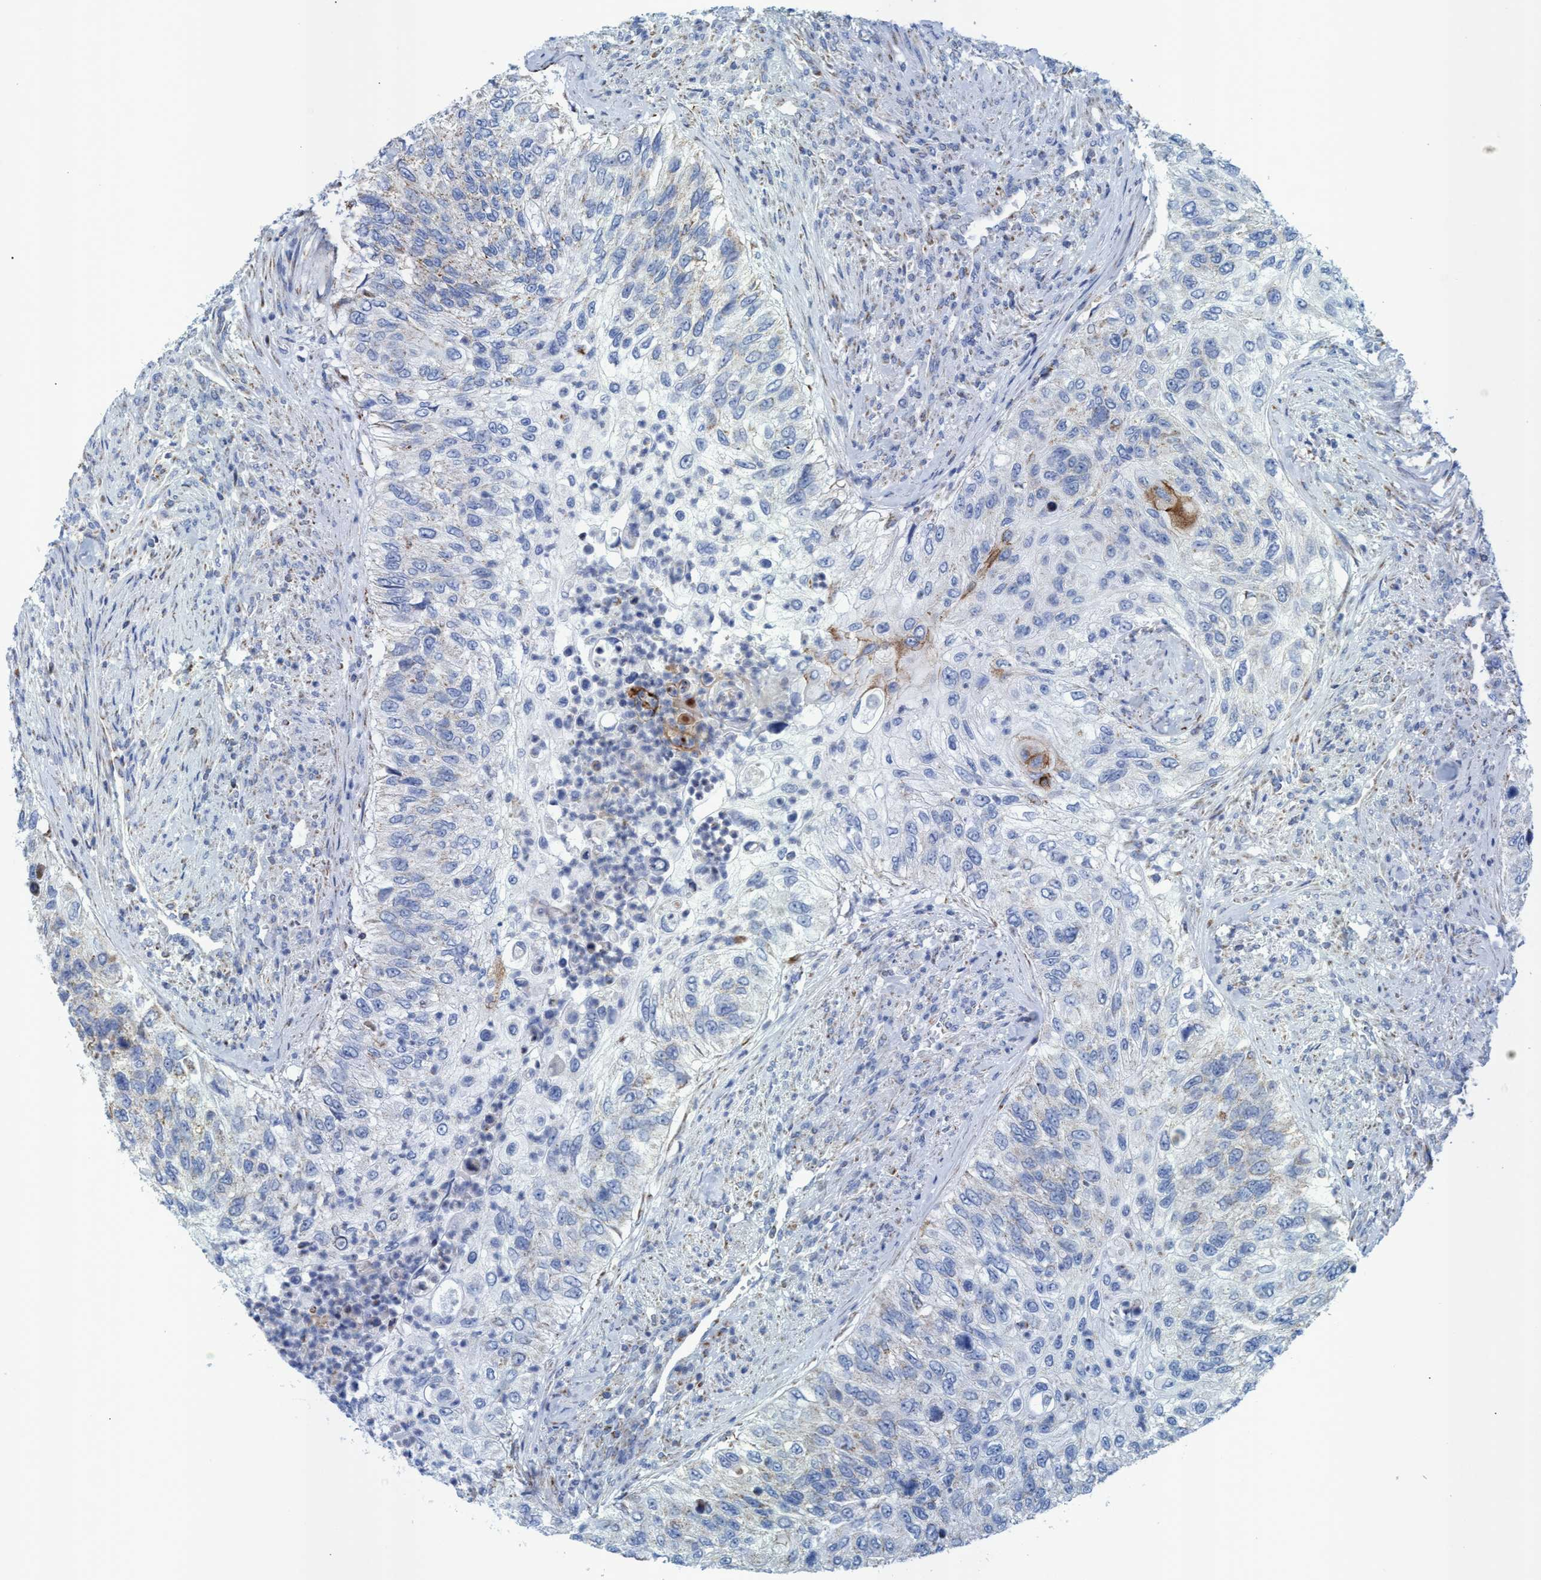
{"staining": {"intensity": "weak", "quantity": "25%-75%", "location": "cytoplasmic/membranous"}, "tissue": "urothelial cancer", "cell_type": "Tumor cells", "image_type": "cancer", "snomed": [{"axis": "morphology", "description": "Urothelial carcinoma, High grade"}, {"axis": "topography", "description": "Urinary bladder"}], "caption": "Urothelial cancer stained with a protein marker shows weak staining in tumor cells.", "gene": "GGA3", "patient": {"sex": "female", "age": 60}}